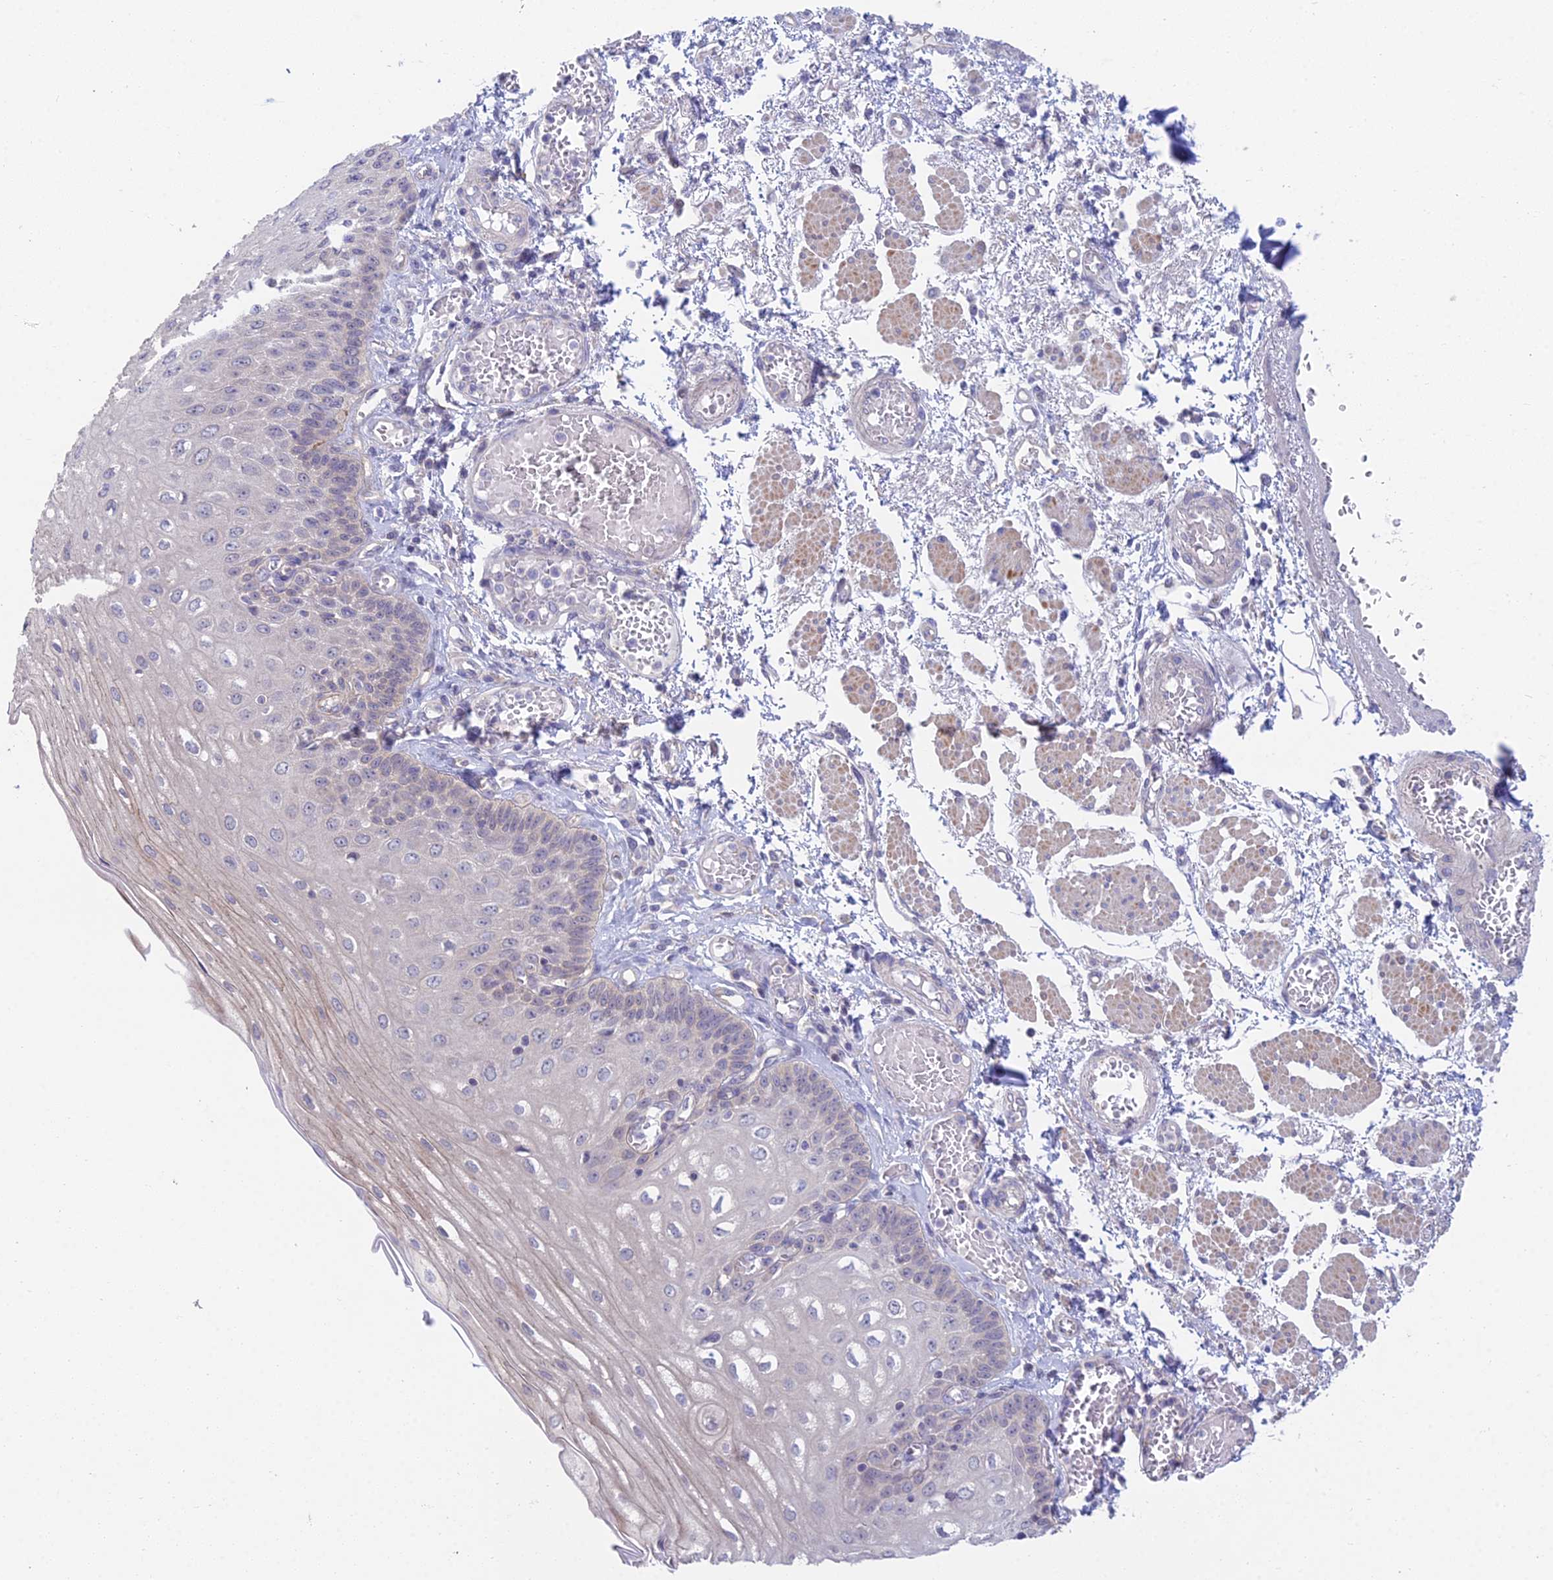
{"staining": {"intensity": "negative", "quantity": "none", "location": "none"}, "tissue": "esophagus", "cell_type": "Squamous epithelial cells", "image_type": "normal", "snomed": [{"axis": "morphology", "description": "Normal tissue, NOS"}, {"axis": "topography", "description": "Esophagus"}], "caption": "This is an immunohistochemistry (IHC) micrograph of normal esophagus. There is no positivity in squamous epithelial cells.", "gene": "METTL26", "patient": {"sex": "male", "age": 81}}